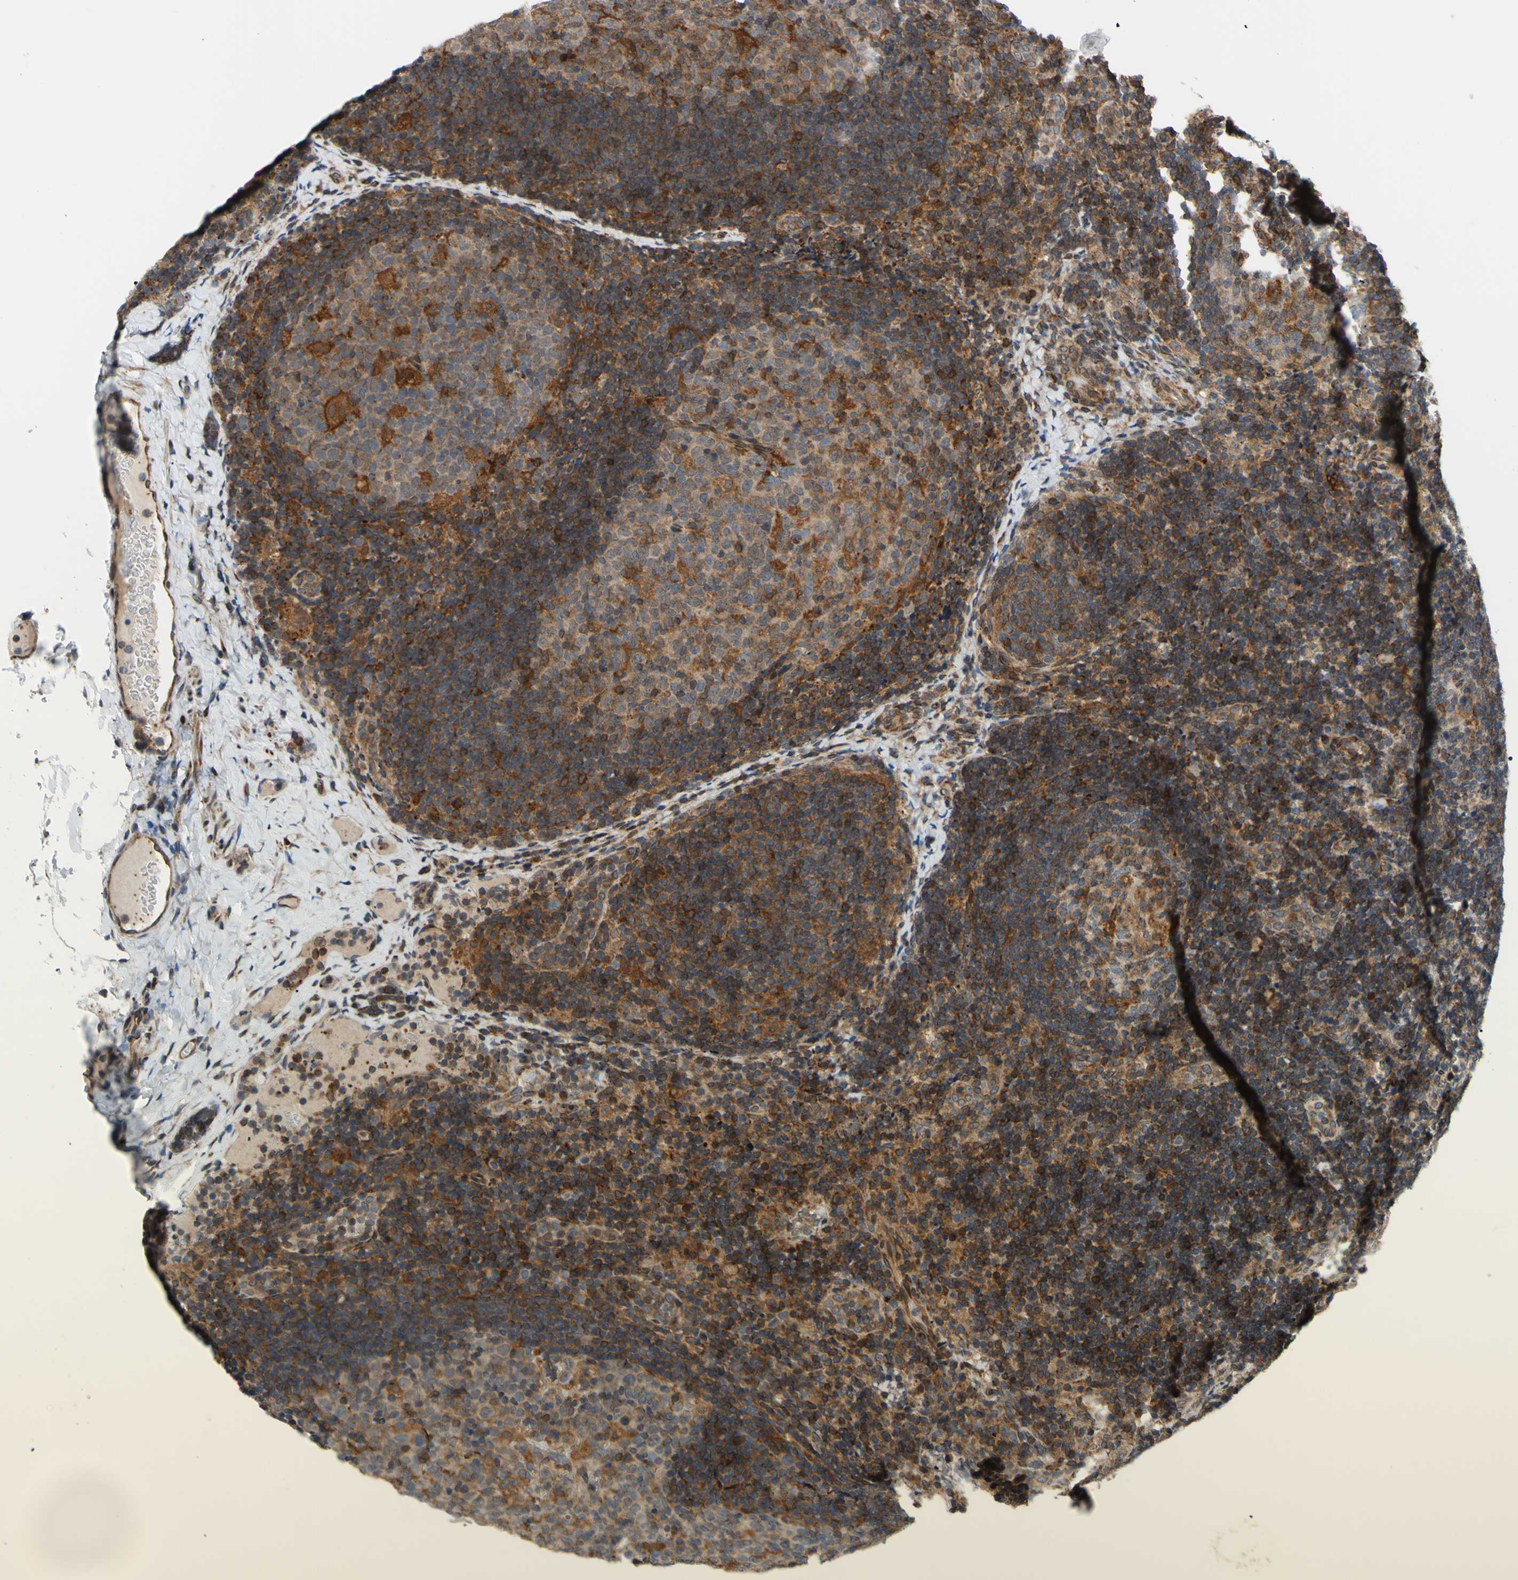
{"staining": {"intensity": "moderate", "quantity": ">75%", "location": "cytoplasmic/membranous"}, "tissue": "lymph node", "cell_type": "Germinal center cells", "image_type": "normal", "snomed": [{"axis": "morphology", "description": "Normal tissue, NOS"}, {"axis": "topography", "description": "Lymph node"}], "caption": "Immunohistochemical staining of normal lymph node demonstrates medium levels of moderate cytoplasmic/membranous staining in approximately >75% of germinal center cells.", "gene": "PRAF2", "patient": {"sex": "female", "age": 14}}